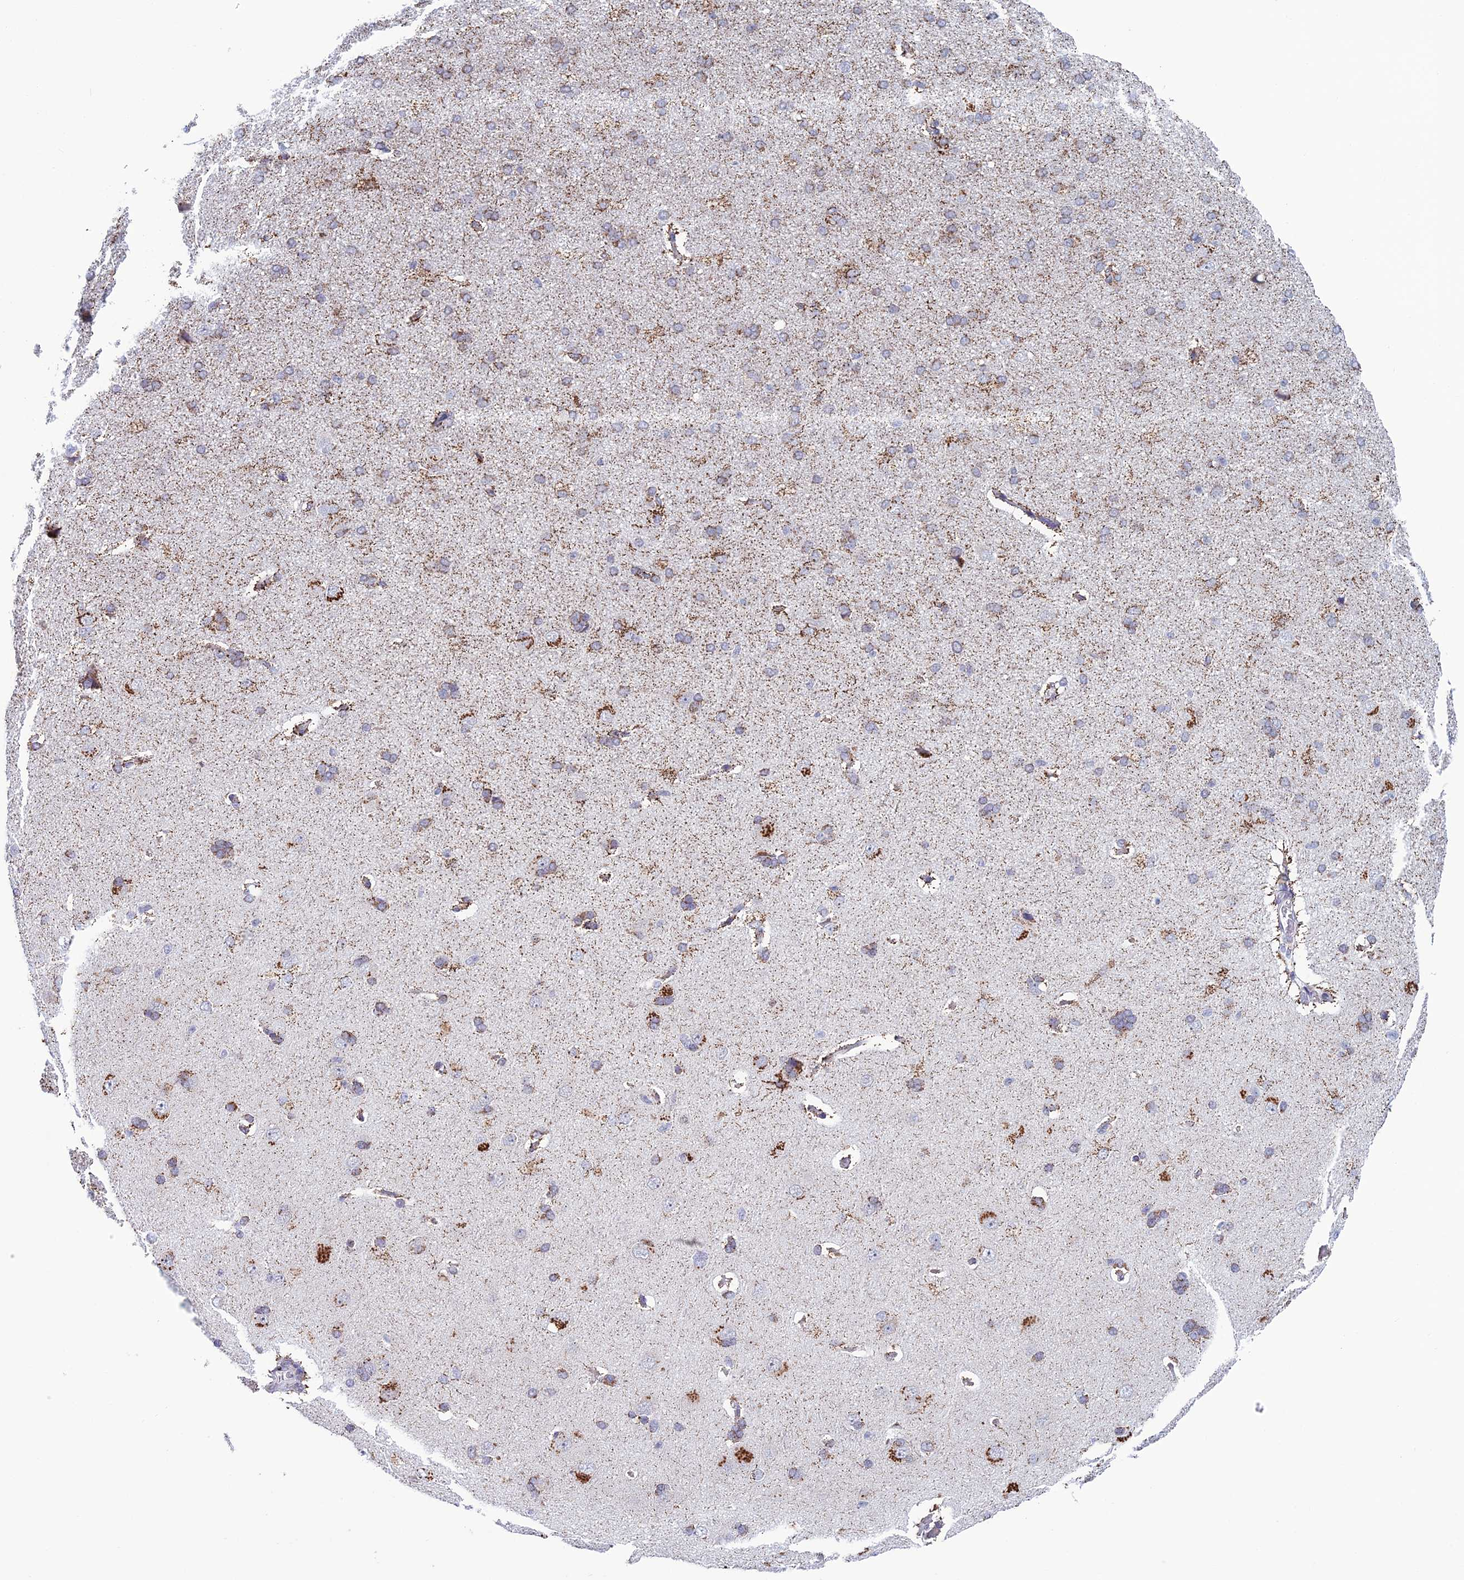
{"staining": {"intensity": "moderate", "quantity": ">75%", "location": "cytoplasmic/membranous"}, "tissue": "cerebral cortex", "cell_type": "Endothelial cells", "image_type": "normal", "snomed": [{"axis": "morphology", "description": "Normal tissue, NOS"}, {"axis": "topography", "description": "Cerebral cortex"}], "caption": "Brown immunohistochemical staining in unremarkable human cerebral cortex displays moderate cytoplasmic/membranous positivity in about >75% of endothelial cells. The protein is stained brown, and the nuclei are stained in blue (DAB IHC with brightfield microscopy, high magnification).", "gene": "ZNG1A", "patient": {"sex": "male", "age": 62}}